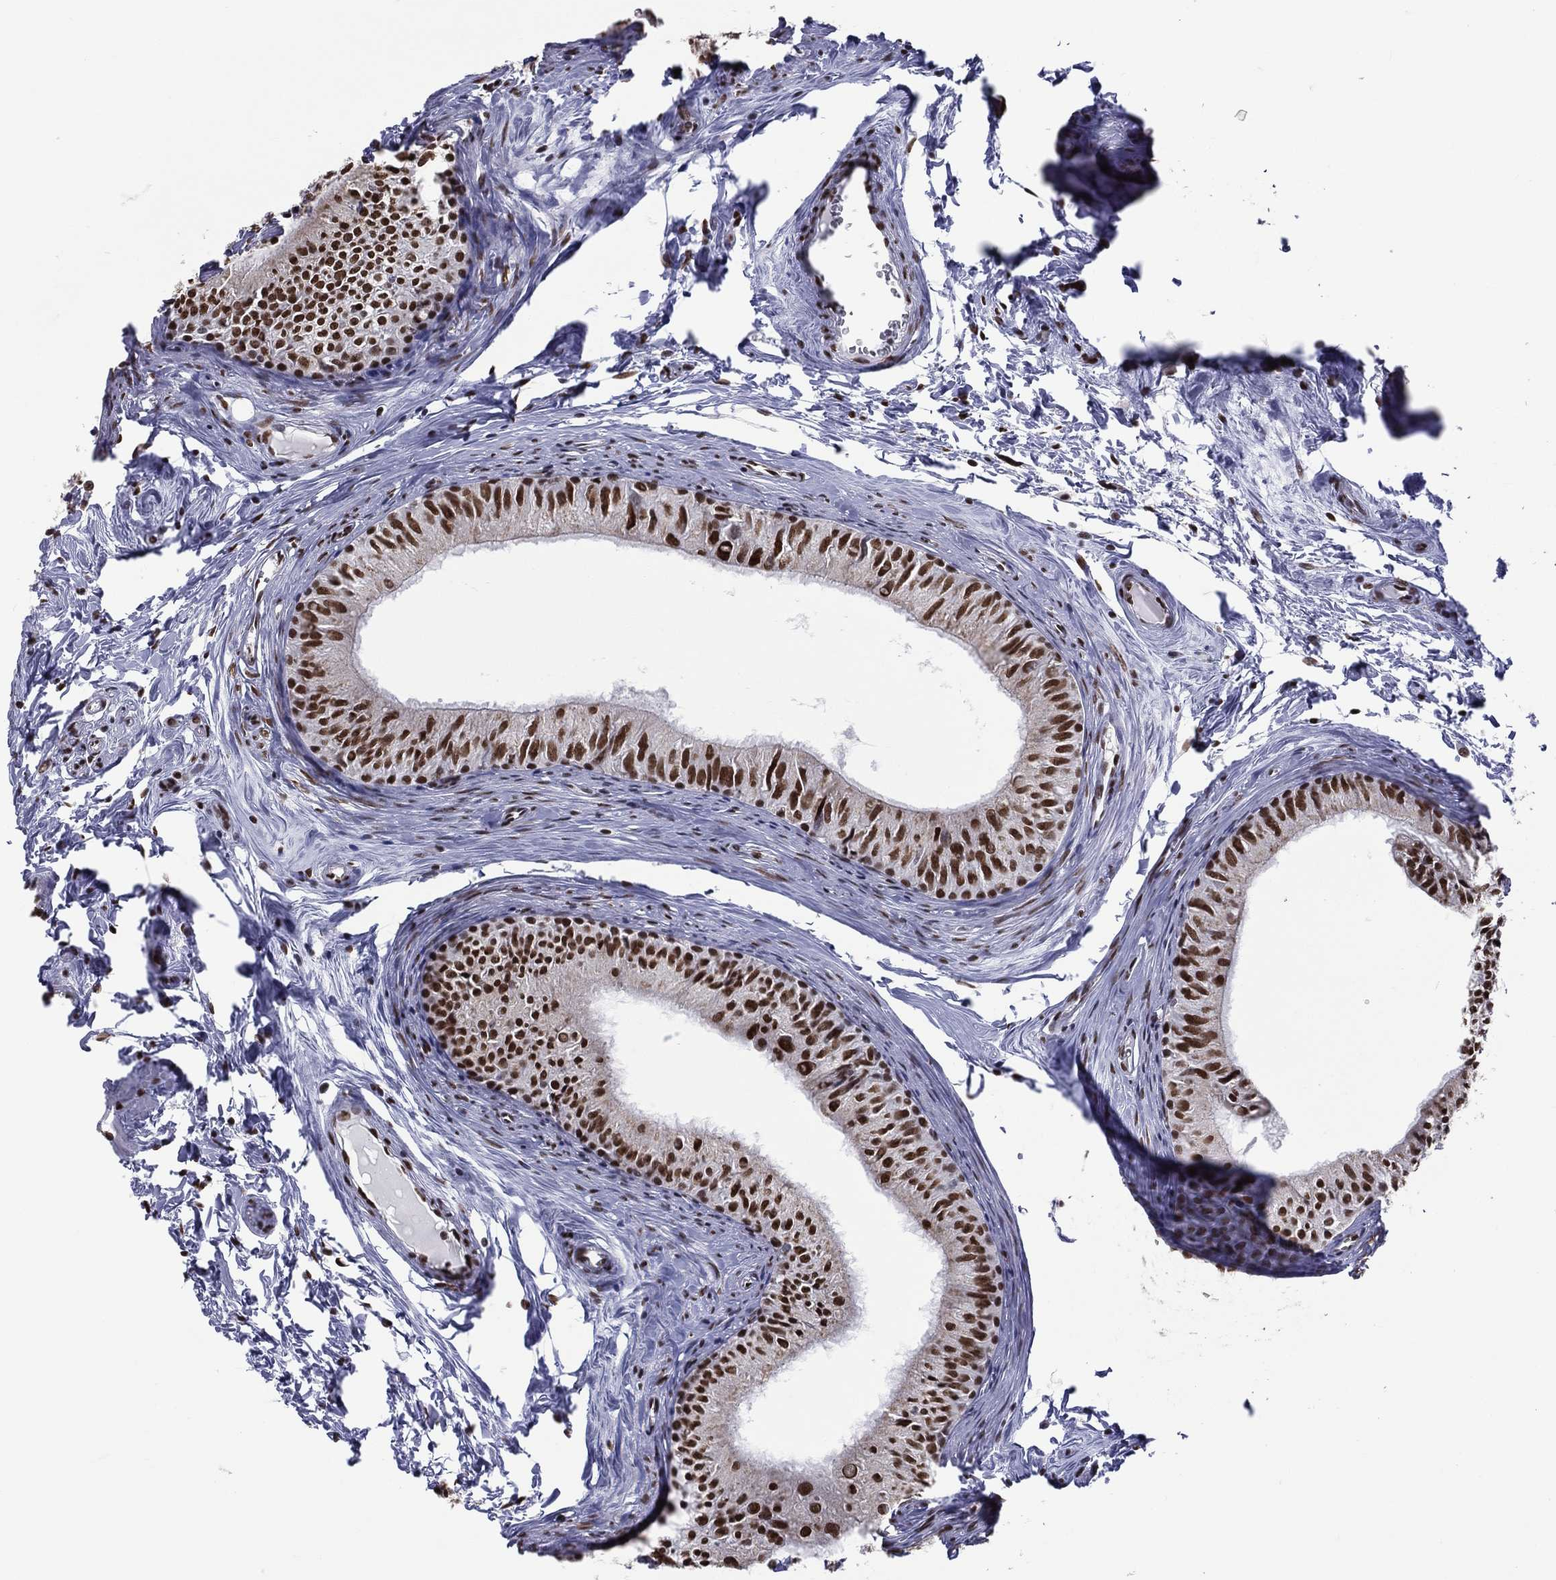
{"staining": {"intensity": "strong", "quantity": ">75%", "location": "nuclear"}, "tissue": "epididymis", "cell_type": "Glandular cells", "image_type": "normal", "snomed": [{"axis": "morphology", "description": "Normal tissue, NOS"}, {"axis": "topography", "description": "Epididymis"}], "caption": "Immunohistochemistry (IHC) (DAB (3,3'-diaminobenzidine)) staining of normal epididymis shows strong nuclear protein positivity in approximately >75% of glandular cells.", "gene": "ZNF7", "patient": {"sex": "male", "age": 52}}